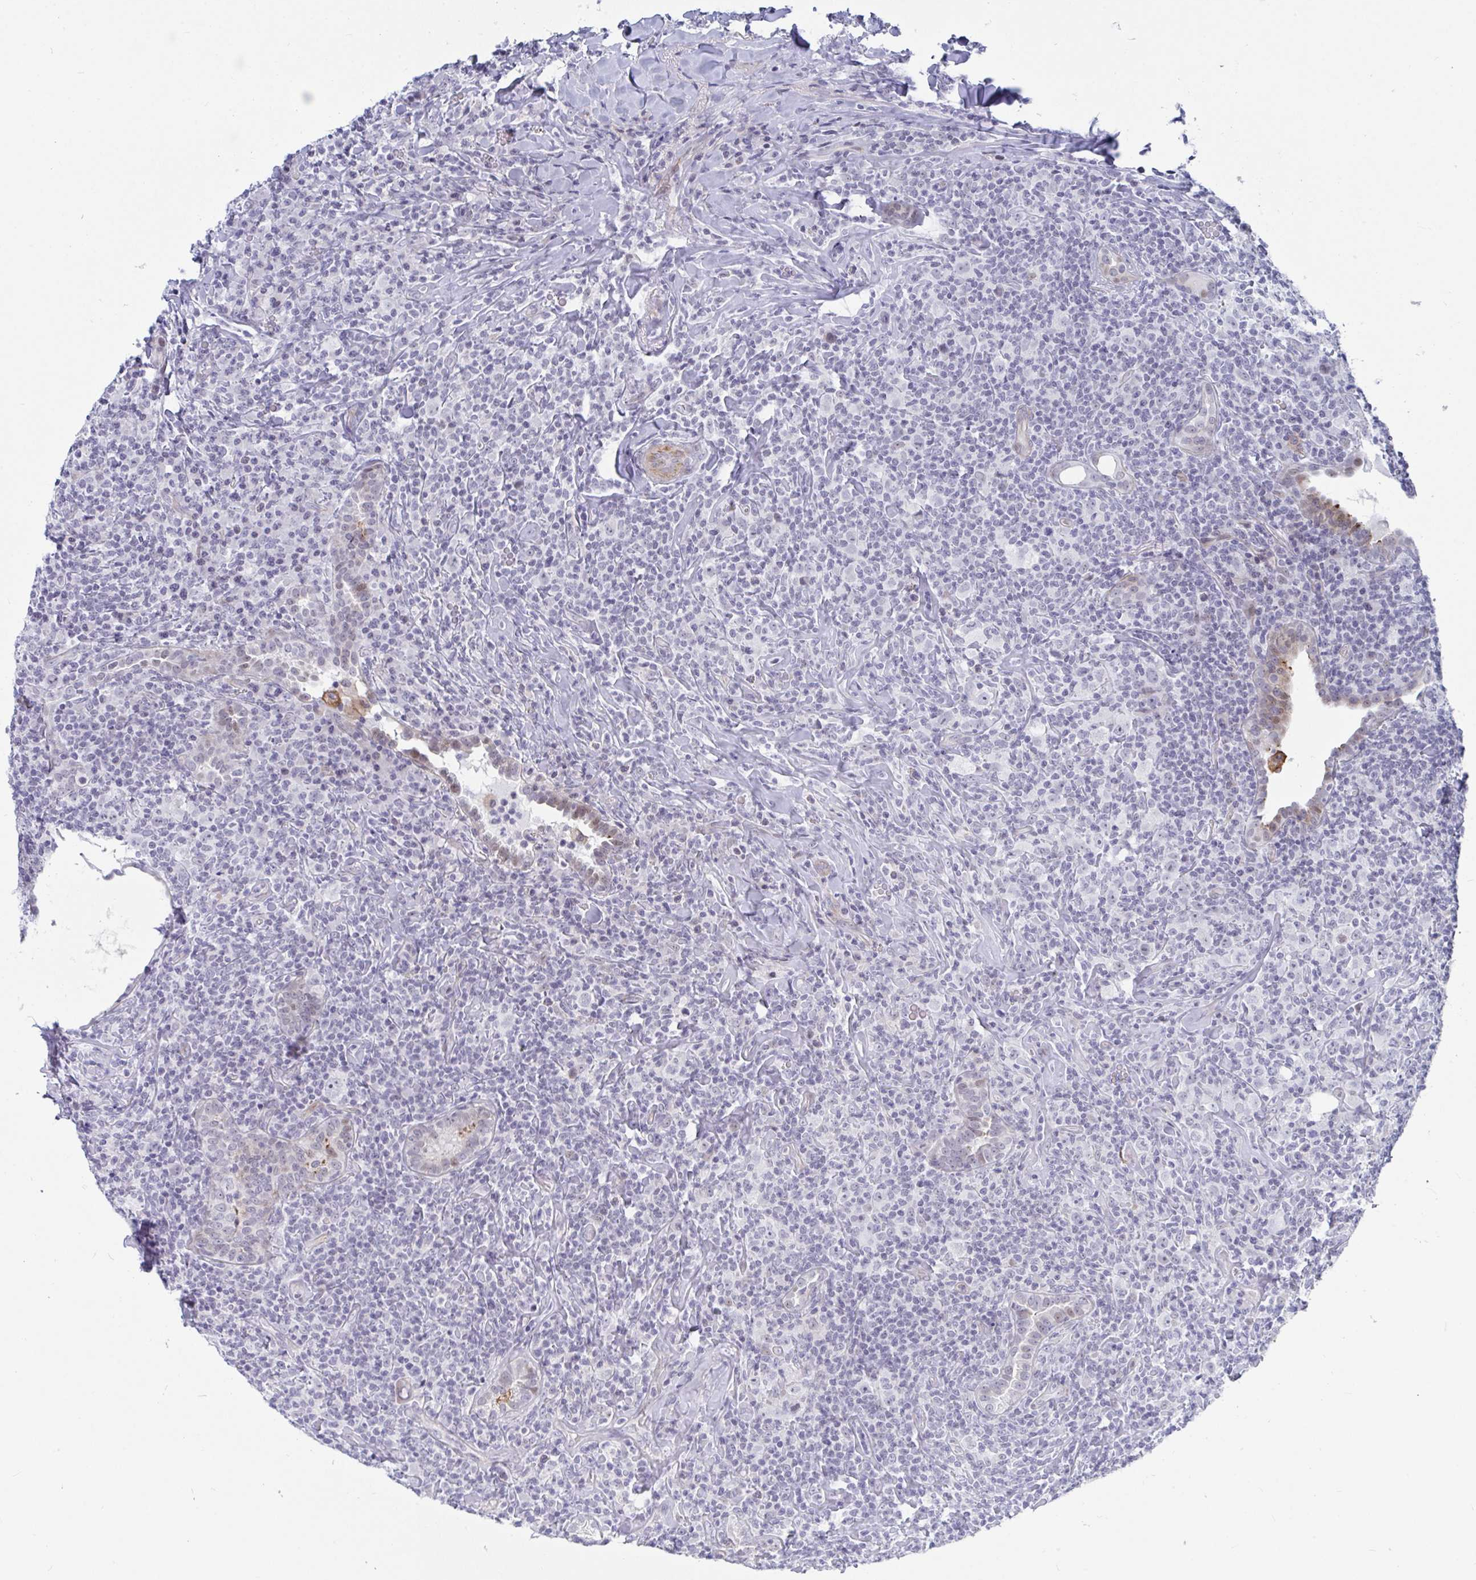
{"staining": {"intensity": "negative", "quantity": "none", "location": "none"}, "tissue": "lymphoma", "cell_type": "Tumor cells", "image_type": "cancer", "snomed": [{"axis": "morphology", "description": "Hodgkin's disease, NOS"}, {"axis": "topography", "description": "Lung"}], "caption": "IHC photomicrograph of neoplastic tissue: human lymphoma stained with DAB reveals no significant protein staining in tumor cells.", "gene": "DAOA", "patient": {"sex": "male", "age": 17}}